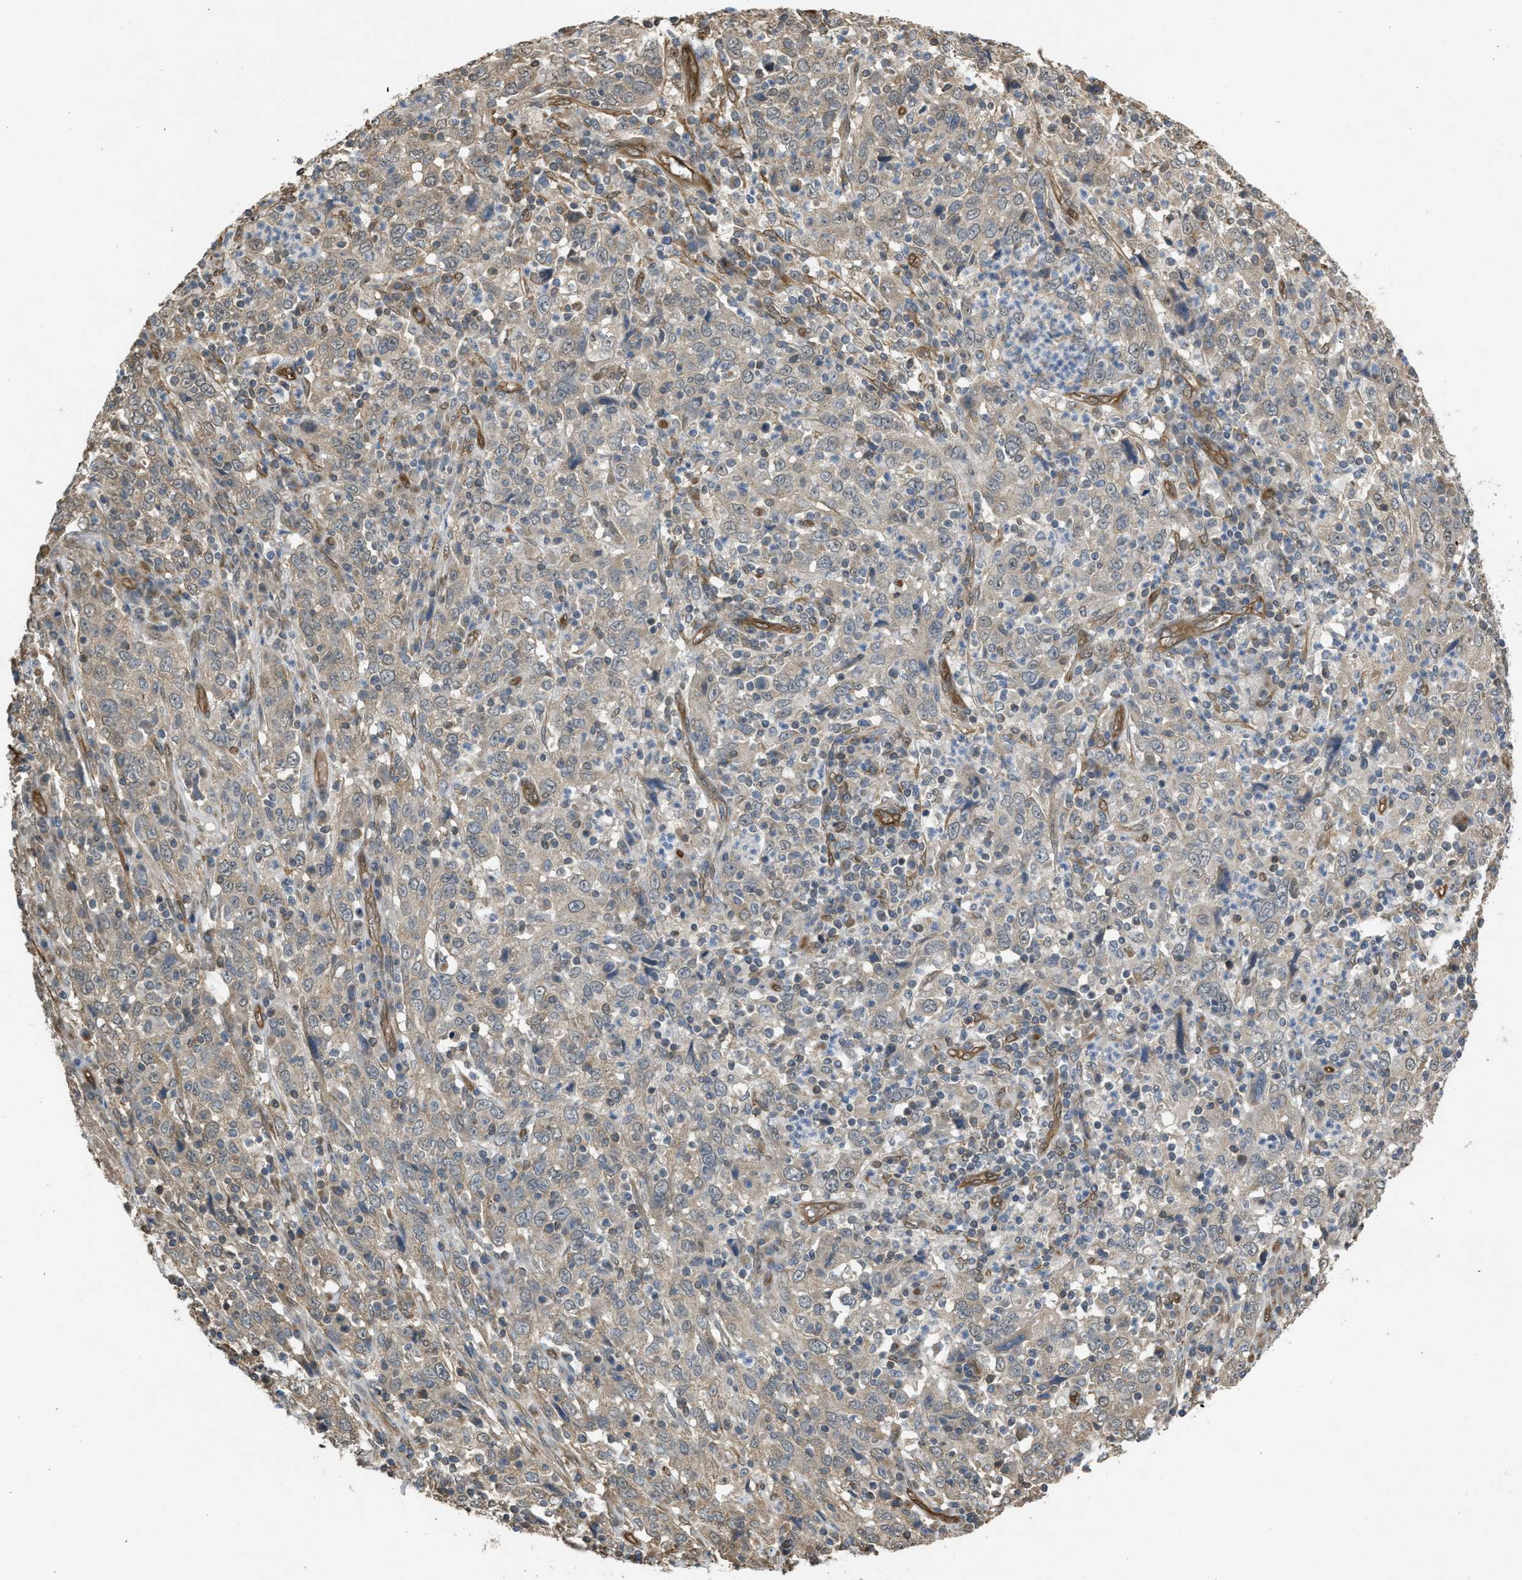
{"staining": {"intensity": "negative", "quantity": "none", "location": "none"}, "tissue": "cervical cancer", "cell_type": "Tumor cells", "image_type": "cancer", "snomed": [{"axis": "morphology", "description": "Squamous cell carcinoma, NOS"}, {"axis": "topography", "description": "Cervix"}], "caption": "Micrograph shows no significant protein positivity in tumor cells of cervical cancer.", "gene": "BAG3", "patient": {"sex": "female", "age": 46}}